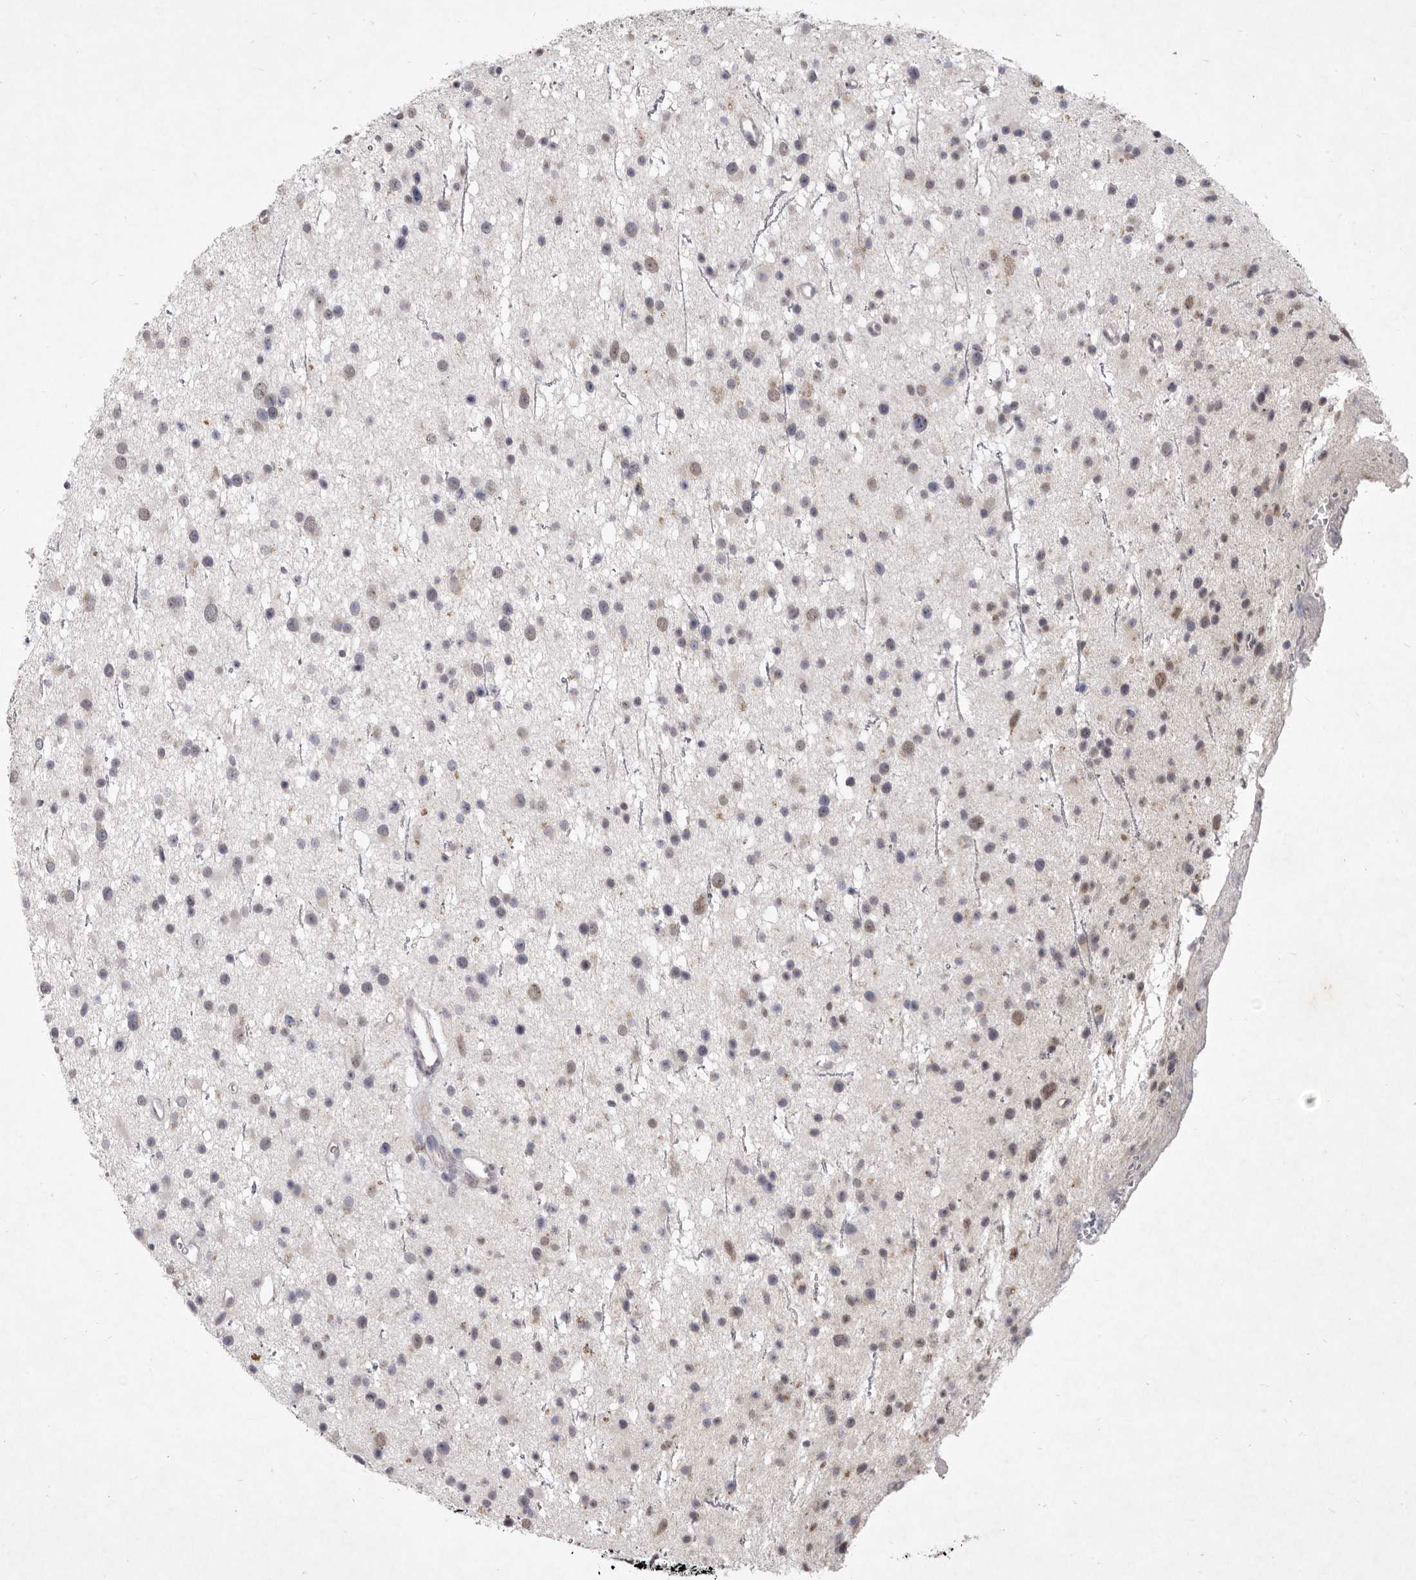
{"staining": {"intensity": "weak", "quantity": "<25%", "location": "nuclear"}, "tissue": "glioma", "cell_type": "Tumor cells", "image_type": "cancer", "snomed": [{"axis": "morphology", "description": "Glioma, malignant, Low grade"}, {"axis": "topography", "description": "Cerebral cortex"}], "caption": "Tumor cells are negative for protein expression in human glioma.", "gene": "P2RX6", "patient": {"sex": "female", "age": 39}}